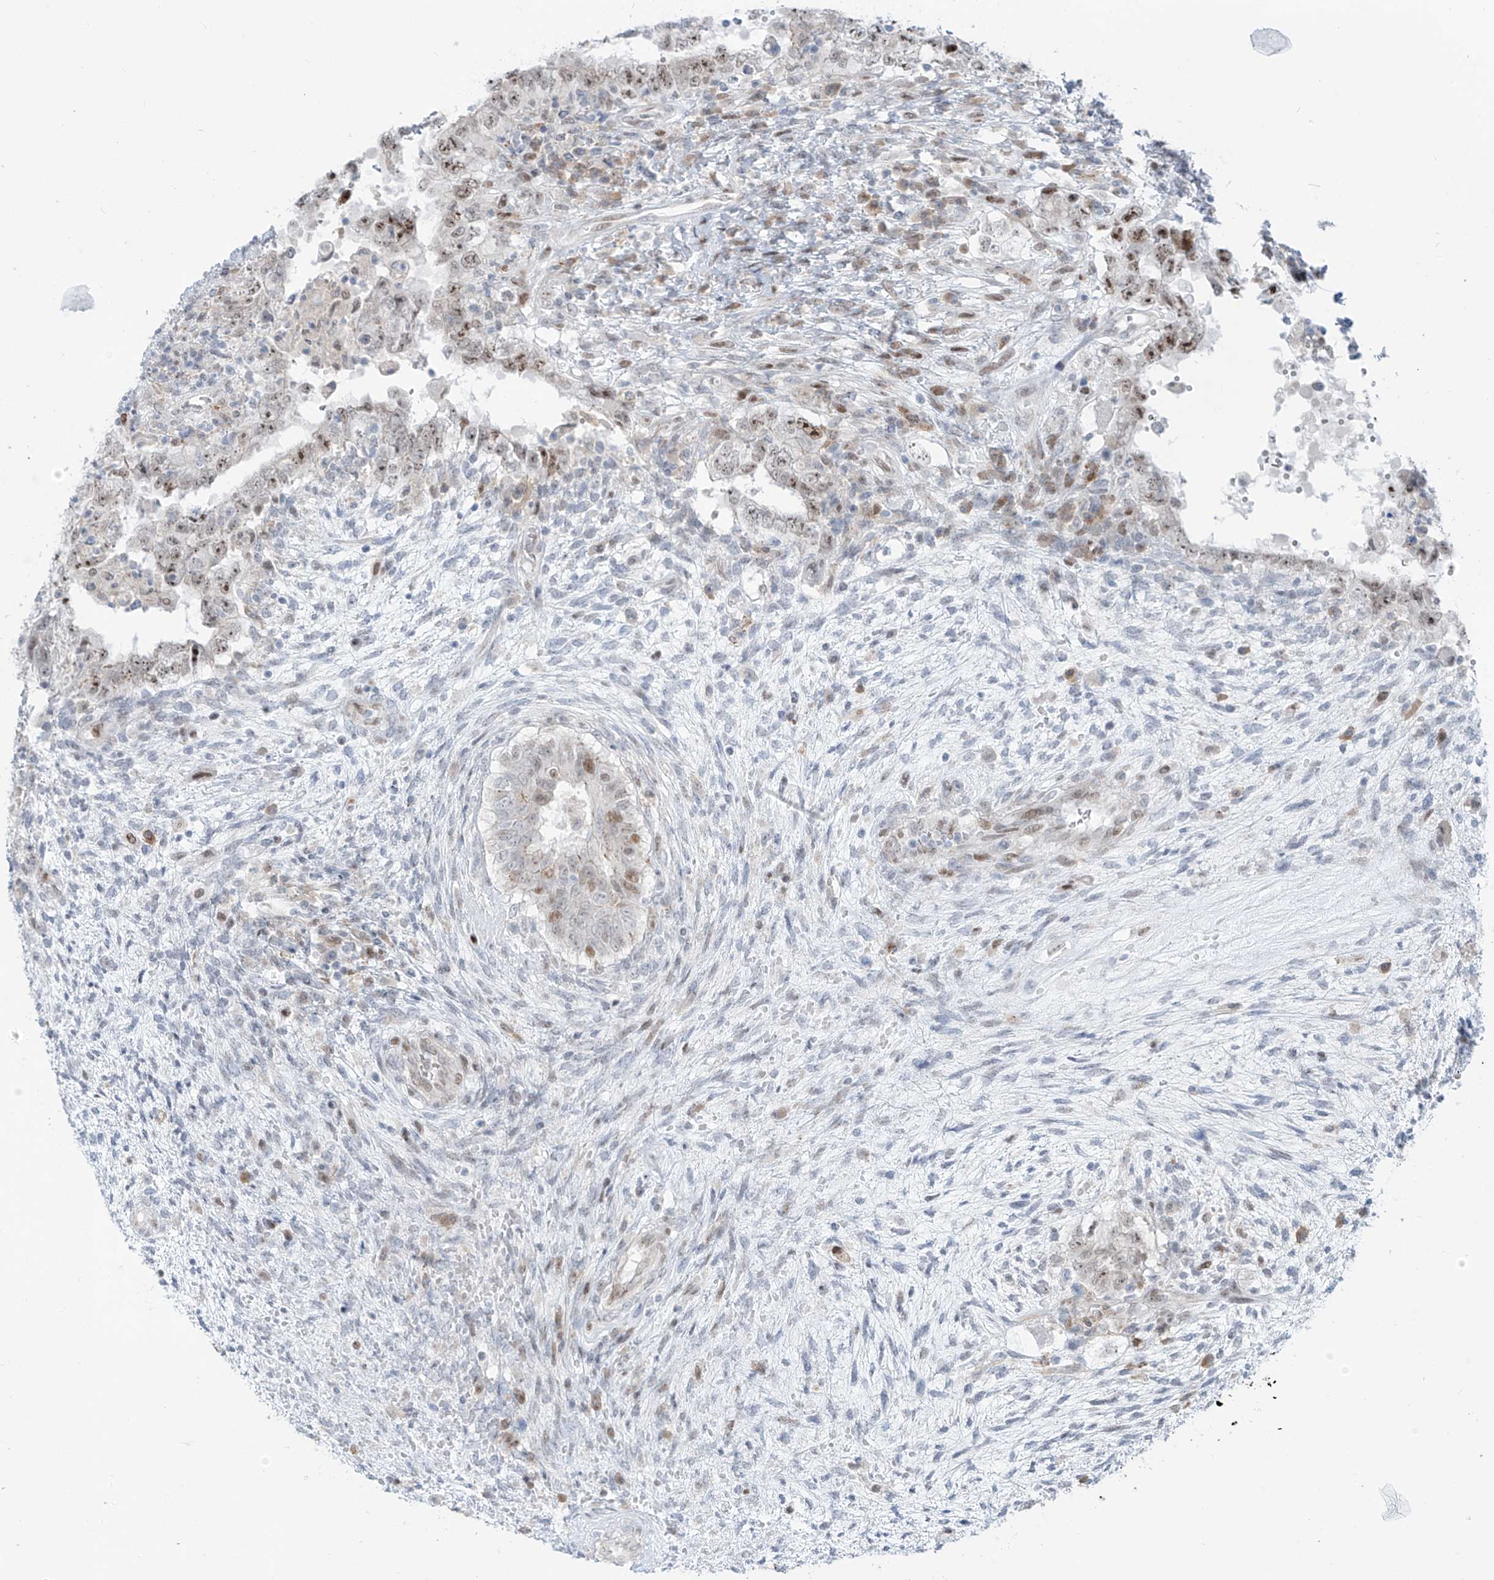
{"staining": {"intensity": "weak", "quantity": ">75%", "location": "nuclear"}, "tissue": "testis cancer", "cell_type": "Tumor cells", "image_type": "cancer", "snomed": [{"axis": "morphology", "description": "Carcinoma, Embryonal, NOS"}, {"axis": "topography", "description": "Testis"}], "caption": "IHC (DAB (3,3'-diaminobenzidine)) staining of human testis cancer (embryonal carcinoma) reveals weak nuclear protein positivity in approximately >75% of tumor cells. (DAB (3,3'-diaminobenzidine) IHC with brightfield microscopy, high magnification).", "gene": "LIN9", "patient": {"sex": "male", "age": 26}}